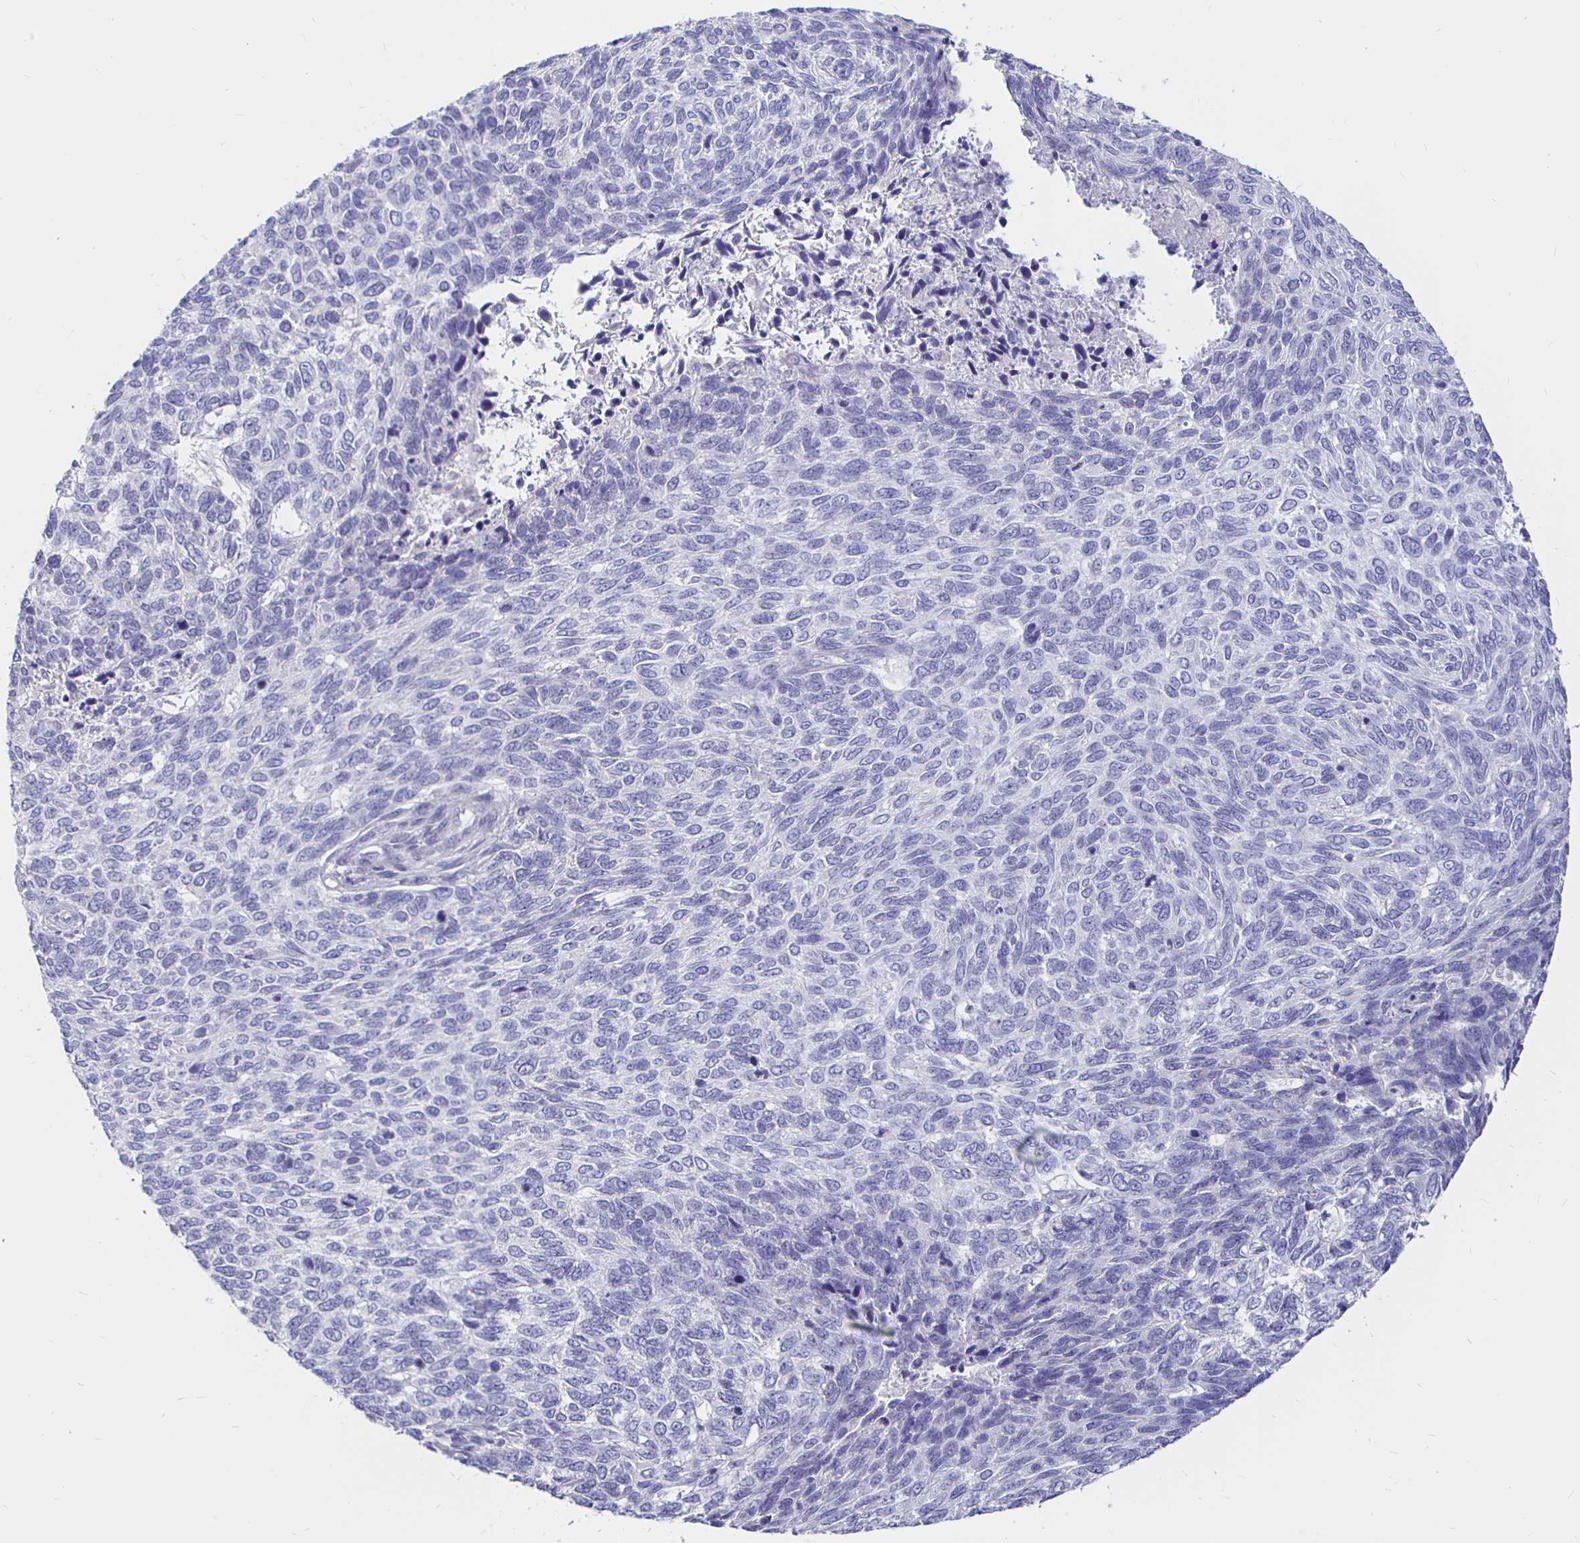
{"staining": {"intensity": "negative", "quantity": "none", "location": "none"}, "tissue": "skin cancer", "cell_type": "Tumor cells", "image_type": "cancer", "snomed": [{"axis": "morphology", "description": "Basal cell carcinoma"}, {"axis": "topography", "description": "Skin"}], "caption": "This is an immunohistochemistry (IHC) image of basal cell carcinoma (skin). There is no staining in tumor cells.", "gene": "NECAB1", "patient": {"sex": "female", "age": 65}}